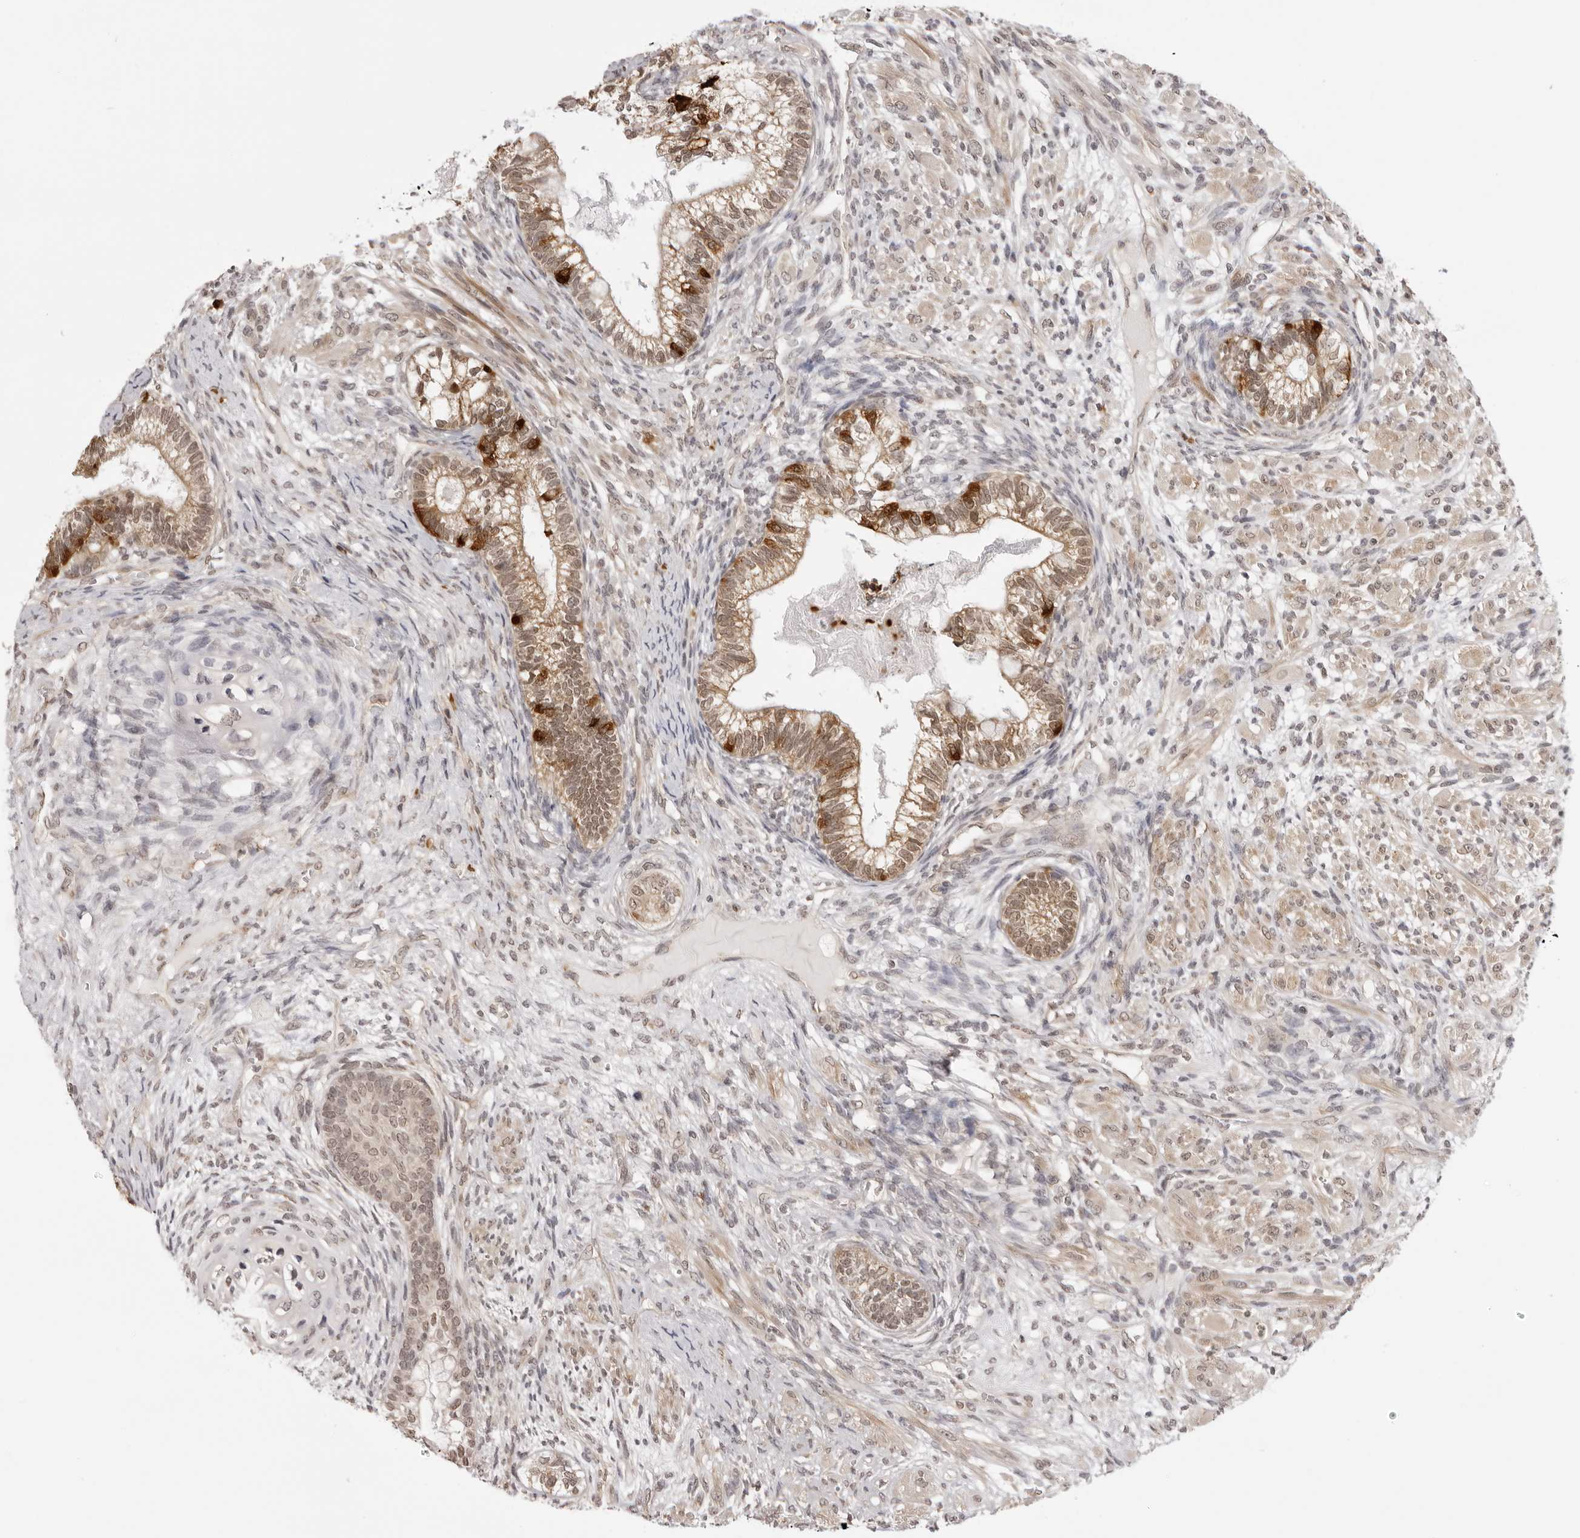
{"staining": {"intensity": "moderate", "quantity": ">75%", "location": "cytoplasmic/membranous"}, "tissue": "testis cancer", "cell_type": "Tumor cells", "image_type": "cancer", "snomed": [{"axis": "morphology", "description": "Seminoma, NOS"}, {"axis": "morphology", "description": "Carcinoma, Embryonal, NOS"}, {"axis": "topography", "description": "Testis"}], "caption": "Testis cancer was stained to show a protein in brown. There is medium levels of moderate cytoplasmic/membranous expression in about >75% of tumor cells.", "gene": "ZC3H11A", "patient": {"sex": "male", "age": 28}}